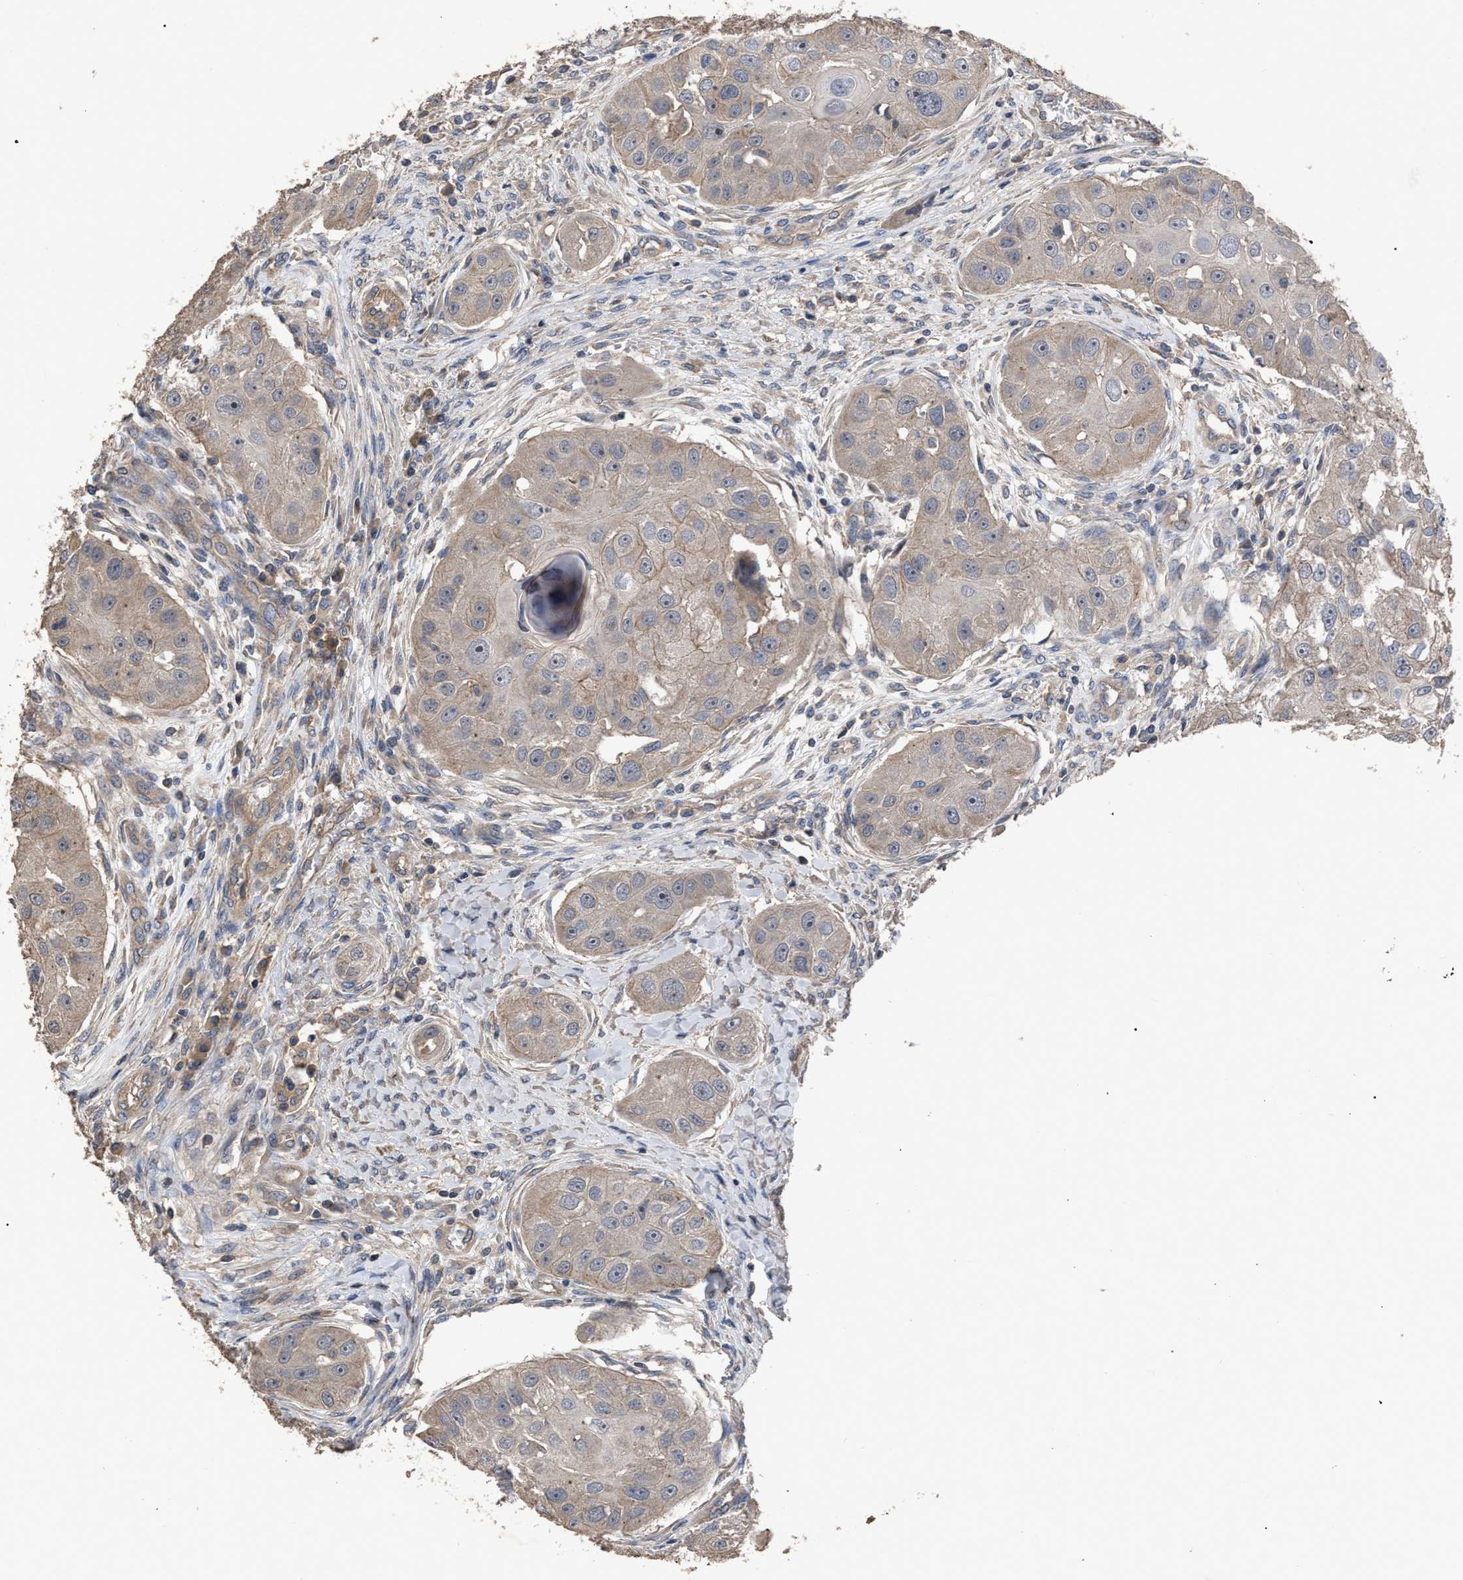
{"staining": {"intensity": "weak", "quantity": ">75%", "location": "cytoplasmic/membranous"}, "tissue": "head and neck cancer", "cell_type": "Tumor cells", "image_type": "cancer", "snomed": [{"axis": "morphology", "description": "Normal tissue, NOS"}, {"axis": "morphology", "description": "Squamous cell carcinoma, NOS"}, {"axis": "topography", "description": "Skeletal muscle"}, {"axis": "topography", "description": "Head-Neck"}], "caption": "Head and neck cancer (squamous cell carcinoma) tissue demonstrates weak cytoplasmic/membranous staining in approximately >75% of tumor cells, visualized by immunohistochemistry.", "gene": "BTN2A1", "patient": {"sex": "male", "age": 51}}